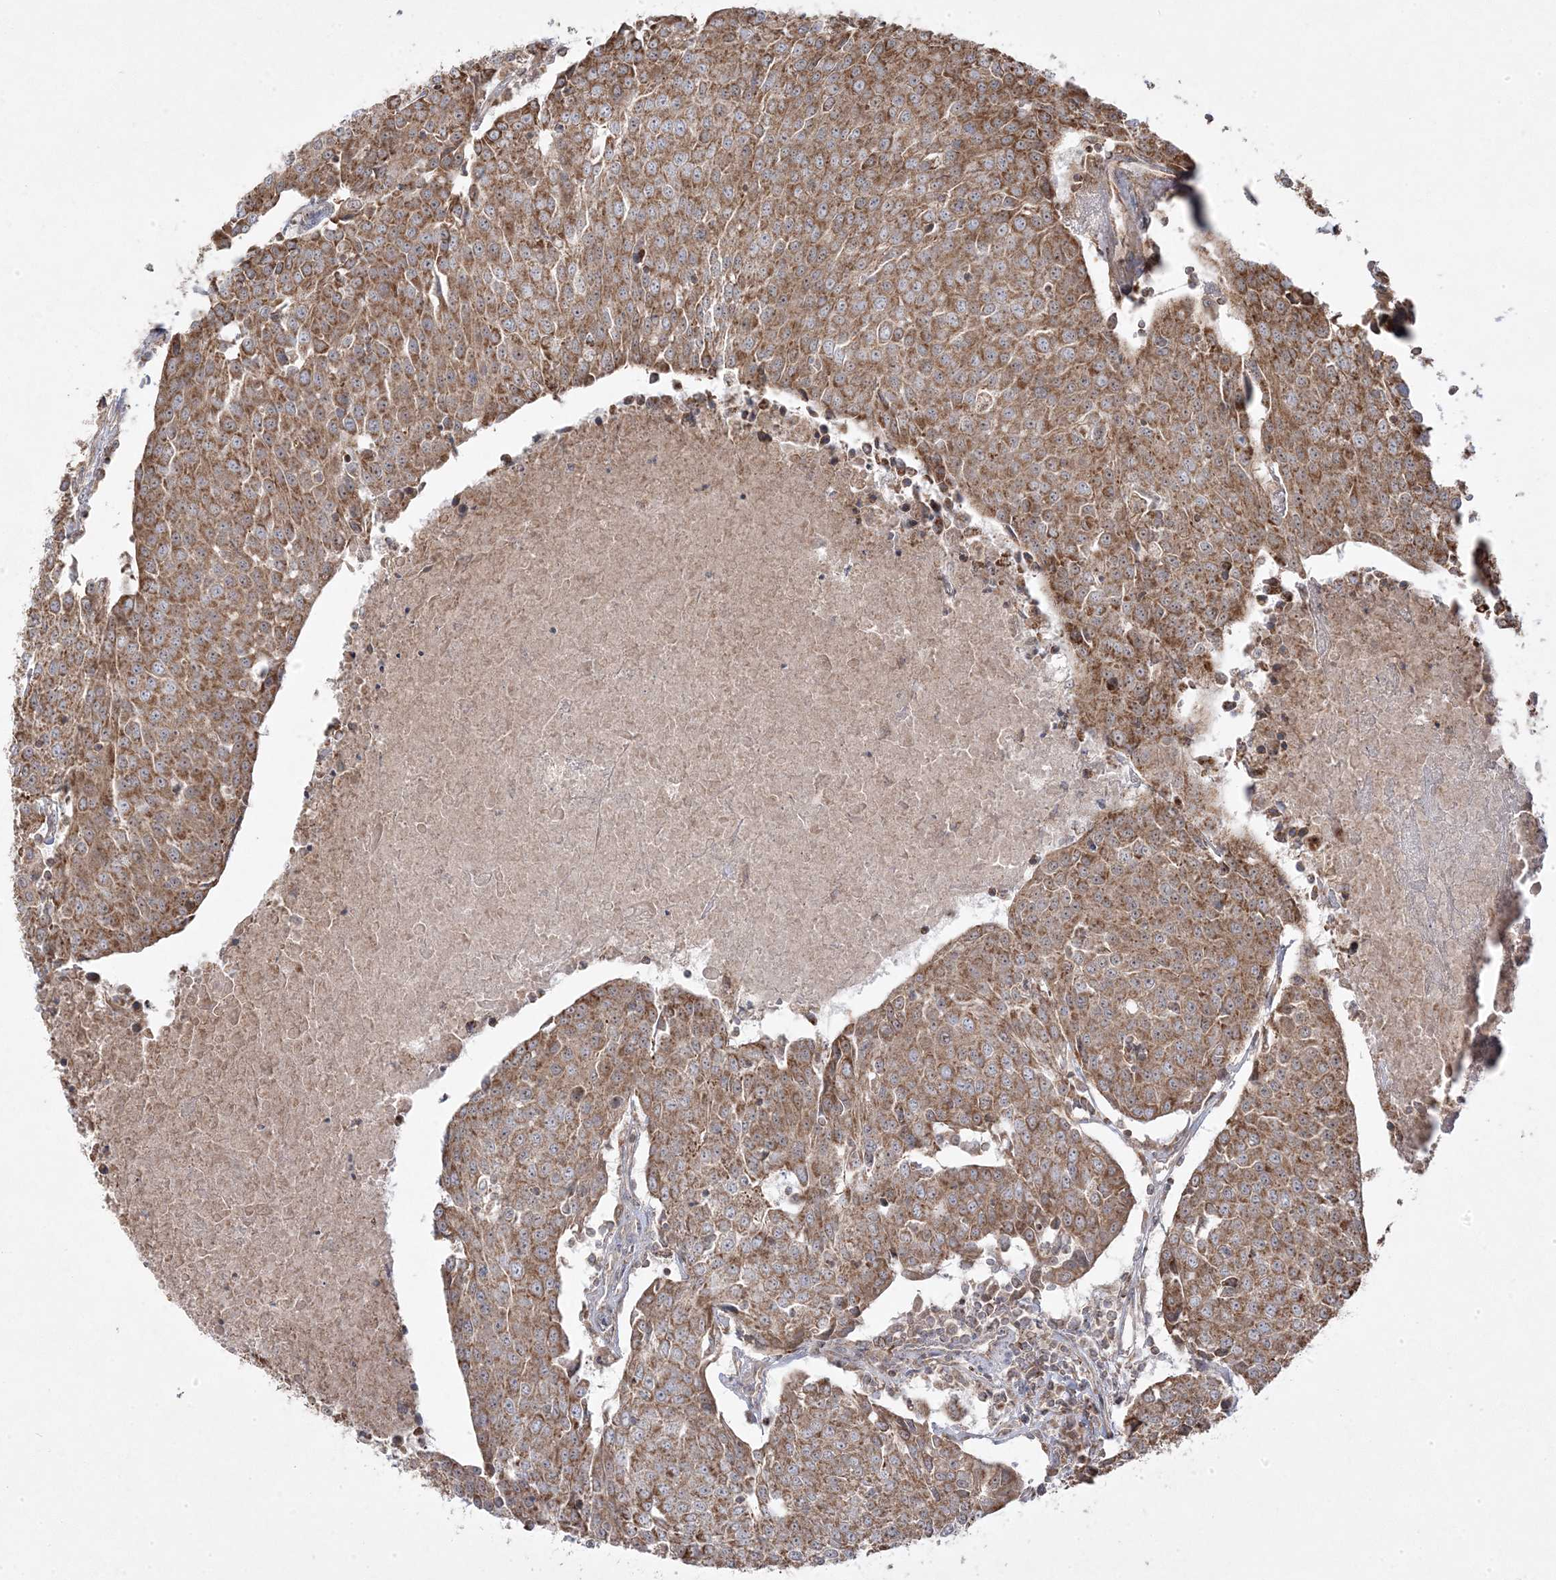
{"staining": {"intensity": "moderate", "quantity": ">75%", "location": "cytoplasmic/membranous"}, "tissue": "urothelial cancer", "cell_type": "Tumor cells", "image_type": "cancer", "snomed": [{"axis": "morphology", "description": "Urothelial carcinoma, High grade"}, {"axis": "topography", "description": "Urinary bladder"}], "caption": "Urothelial carcinoma (high-grade) stained with DAB immunohistochemistry shows medium levels of moderate cytoplasmic/membranous staining in about >75% of tumor cells. (Brightfield microscopy of DAB IHC at high magnification).", "gene": "CLUAP1", "patient": {"sex": "female", "age": 85}}